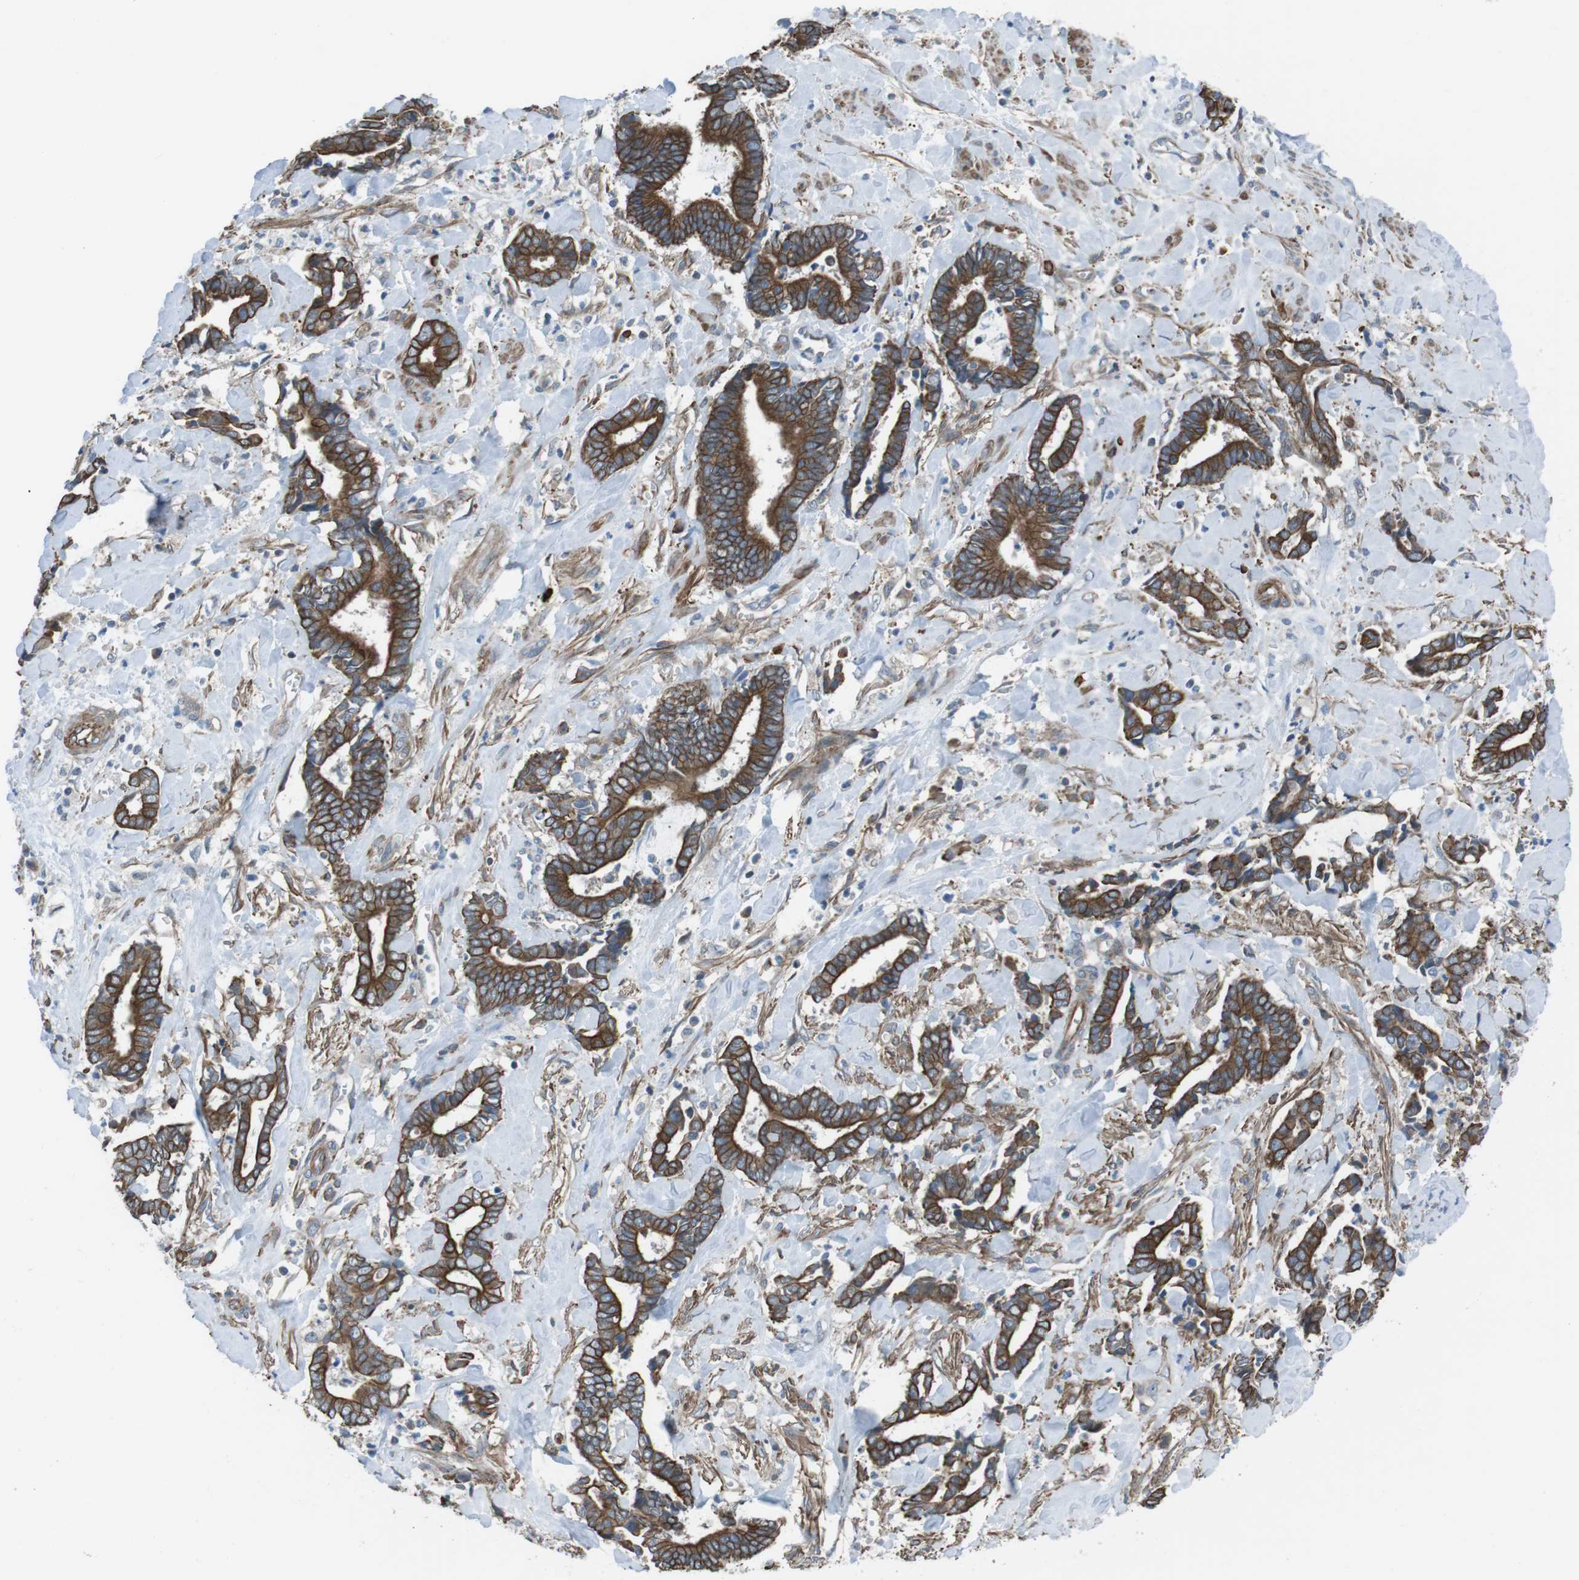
{"staining": {"intensity": "strong", "quantity": ">75%", "location": "cytoplasmic/membranous"}, "tissue": "cervical cancer", "cell_type": "Tumor cells", "image_type": "cancer", "snomed": [{"axis": "morphology", "description": "Adenocarcinoma, NOS"}, {"axis": "topography", "description": "Cervix"}], "caption": "Protein staining by immunohistochemistry displays strong cytoplasmic/membranous staining in about >75% of tumor cells in cervical adenocarcinoma.", "gene": "FAM174B", "patient": {"sex": "female", "age": 44}}